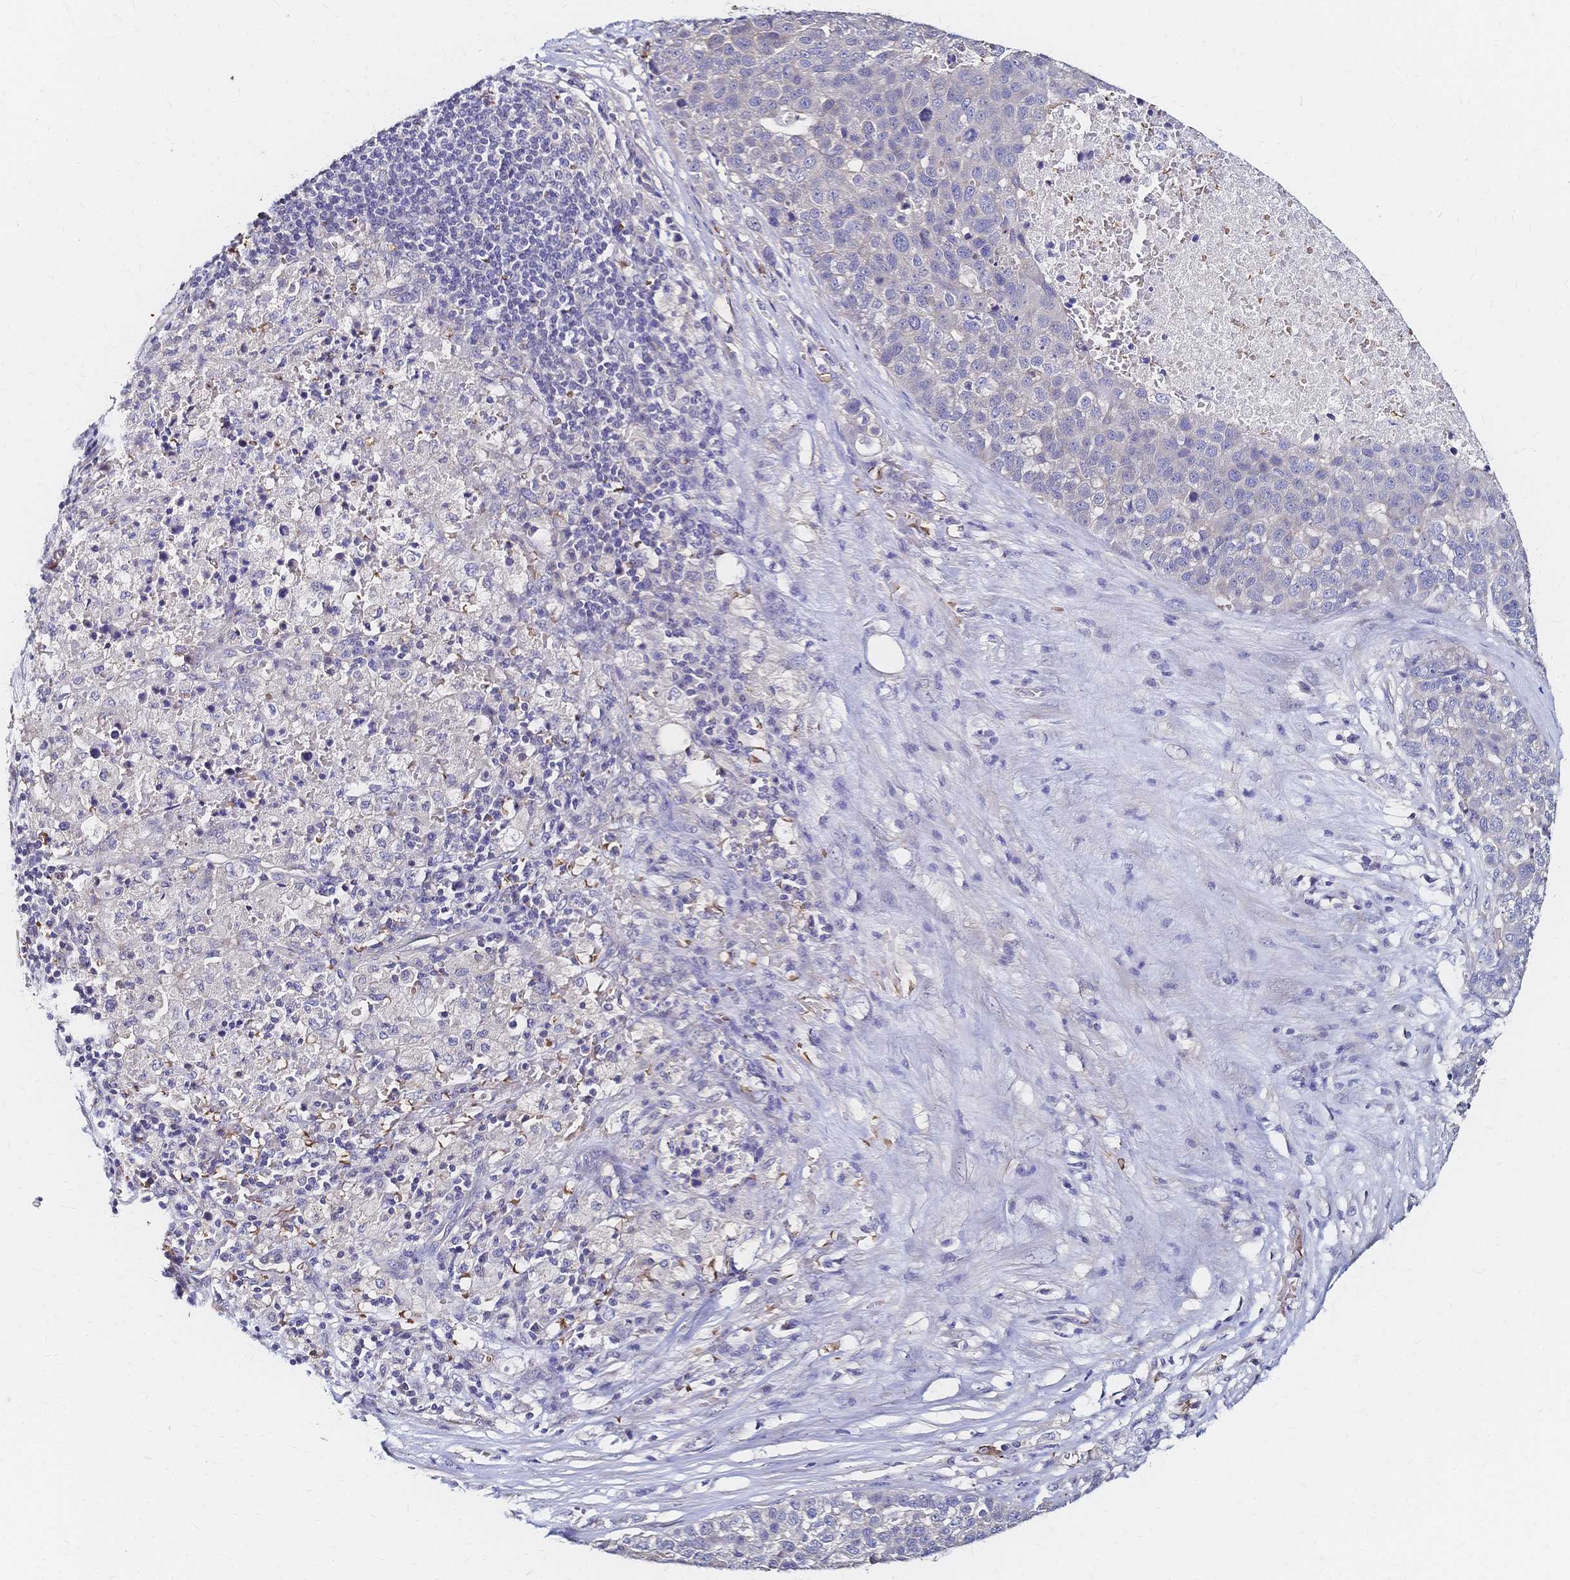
{"staining": {"intensity": "negative", "quantity": "none", "location": "none"}, "tissue": "pancreatic cancer", "cell_type": "Tumor cells", "image_type": "cancer", "snomed": [{"axis": "morphology", "description": "Adenocarcinoma, NOS"}, {"axis": "topography", "description": "Pancreas"}], "caption": "This micrograph is of adenocarcinoma (pancreatic) stained with immunohistochemistry to label a protein in brown with the nuclei are counter-stained blue. There is no staining in tumor cells.", "gene": "SLC5A1", "patient": {"sex": "female", "age": 61}}